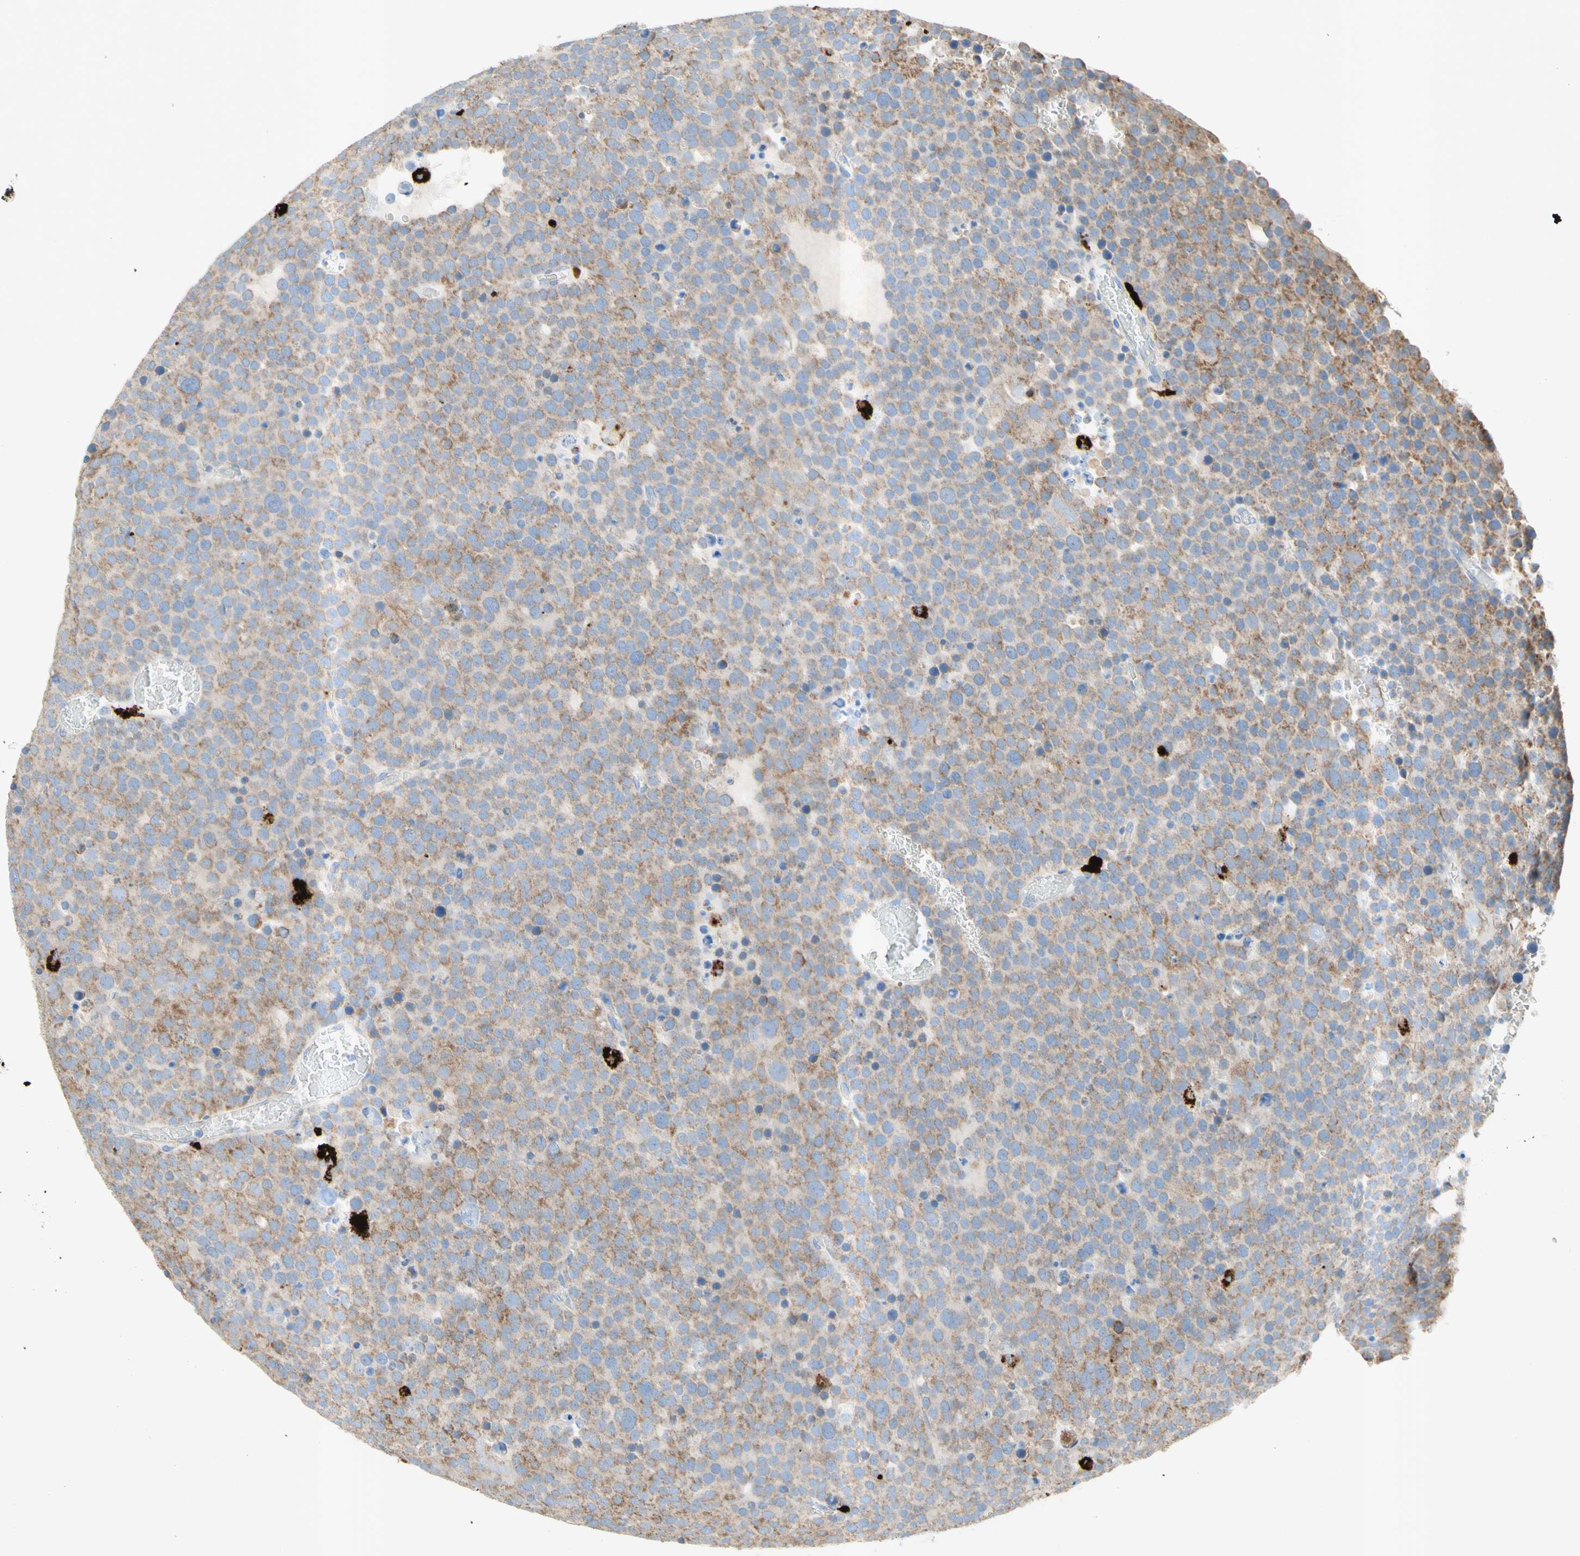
{"staining": {"intensity": "moderate", "quantity": "25%-75%", "location": "cytoplasmic/membranous"}, "tissue": "testis cancer", "cell_type": "Tumor cells", "image_type": "cancer", "snomed": [{"axis": "morphology", "description": "Seminoma, NOS"}, {"axis": "topography", "description": "Testis"}], "caption": "Testis cancer stained with a brown dye demonstrates moderate cytoplasmic/membranous positive positivity in approximately 25%-75% of tumor cells.", "gene": "URB2", "patient": {"sex": "male", "age": 71}}